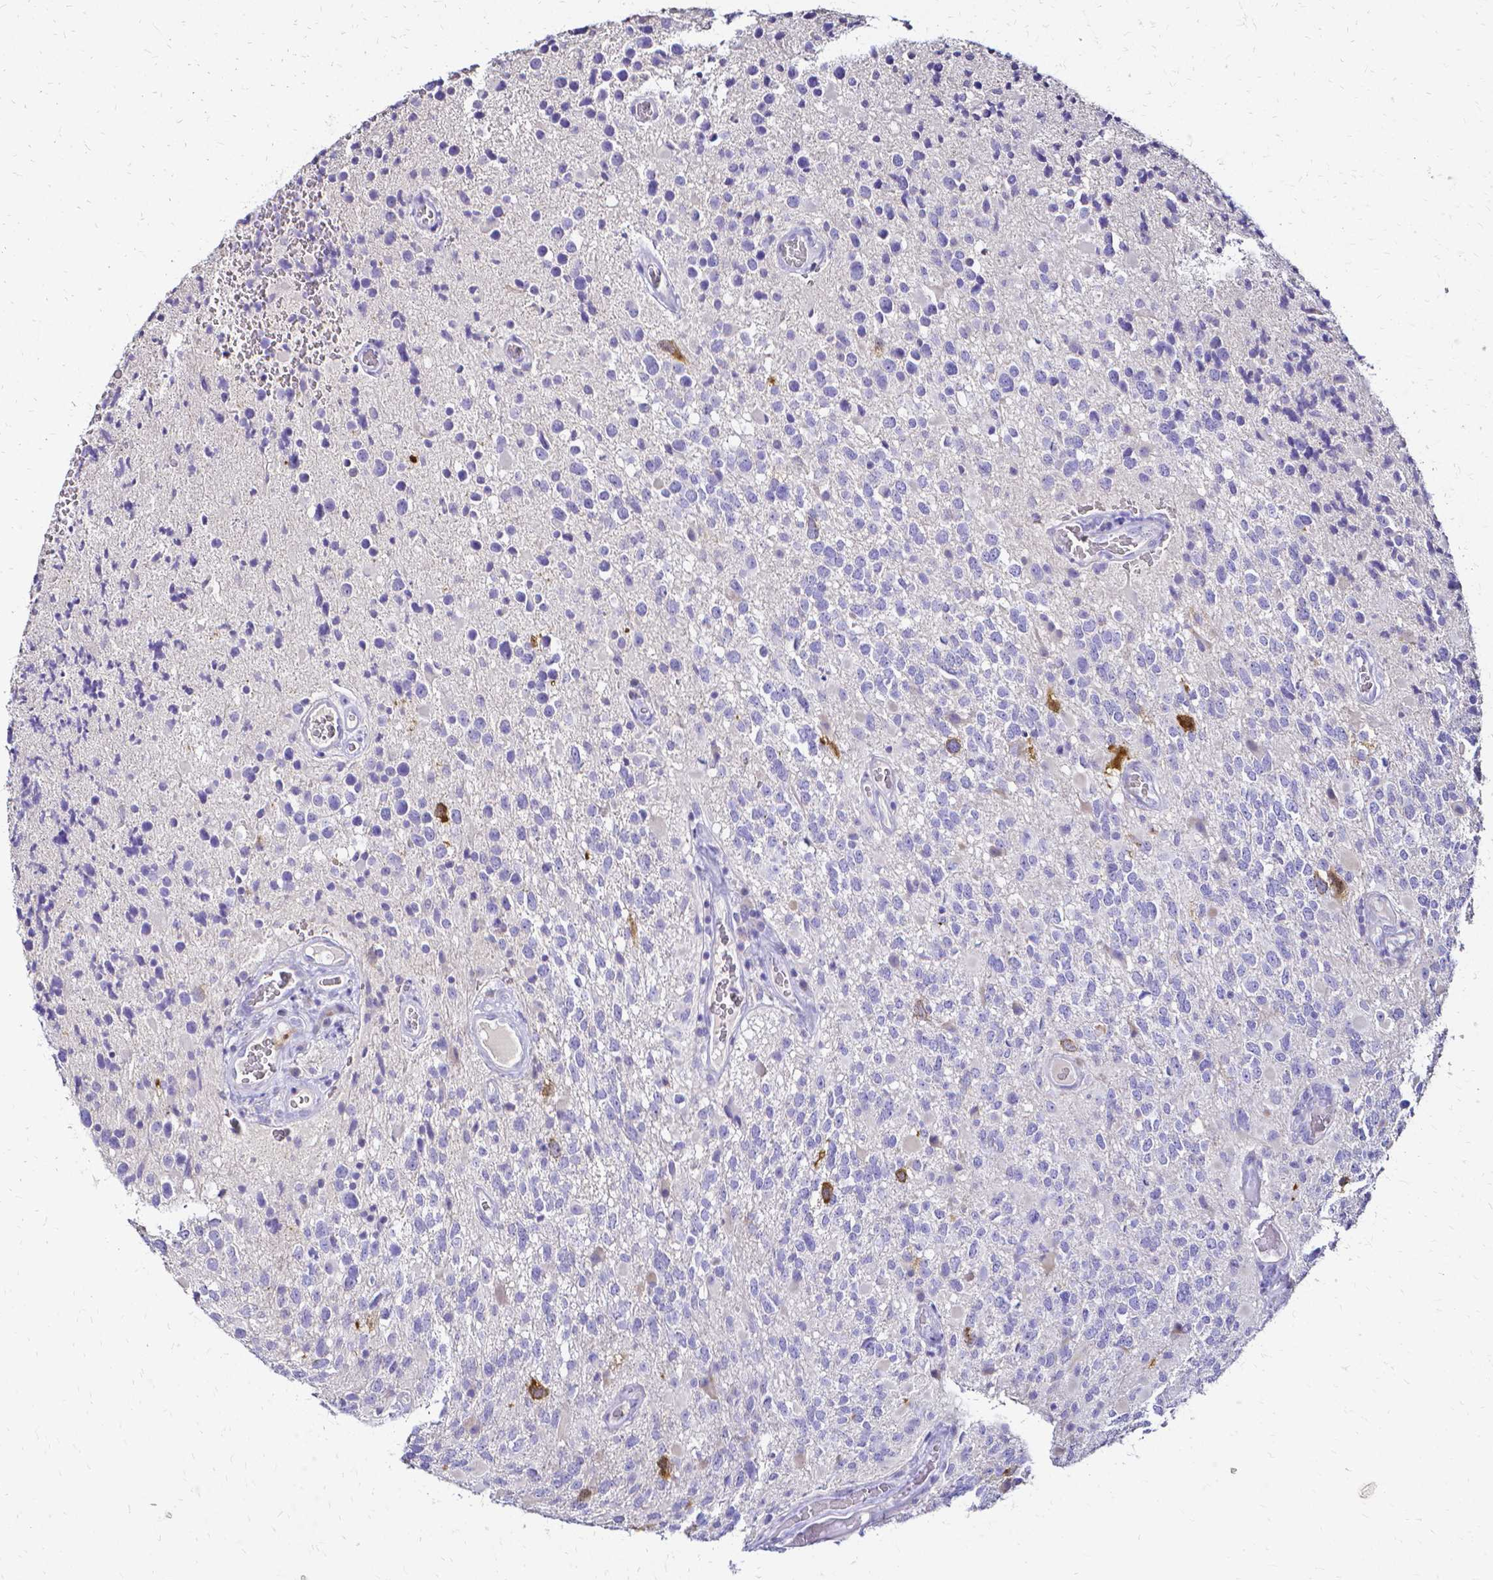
{"staining": {"intensity": "moderate", "quantity": "<25%", "location": "cytoplasmic/membranous"}, "tissue": "glioma", "cell_type": "Tumor cells", "image_type": "cancer", "snomed": [{"axis": "morphology", "description": "Glioma, malignant, High grade"}, {"axis": "topography", "description": "Brain"}], "caption": "Malignant high-grade glioma stained for a protein (brown) demonstrates moderate cytoplasmic/membranous positive positivity in approximately <25% of tumor cells.", "gene": "CCNB1", "patient": {"sex": "female", "age": 40}}